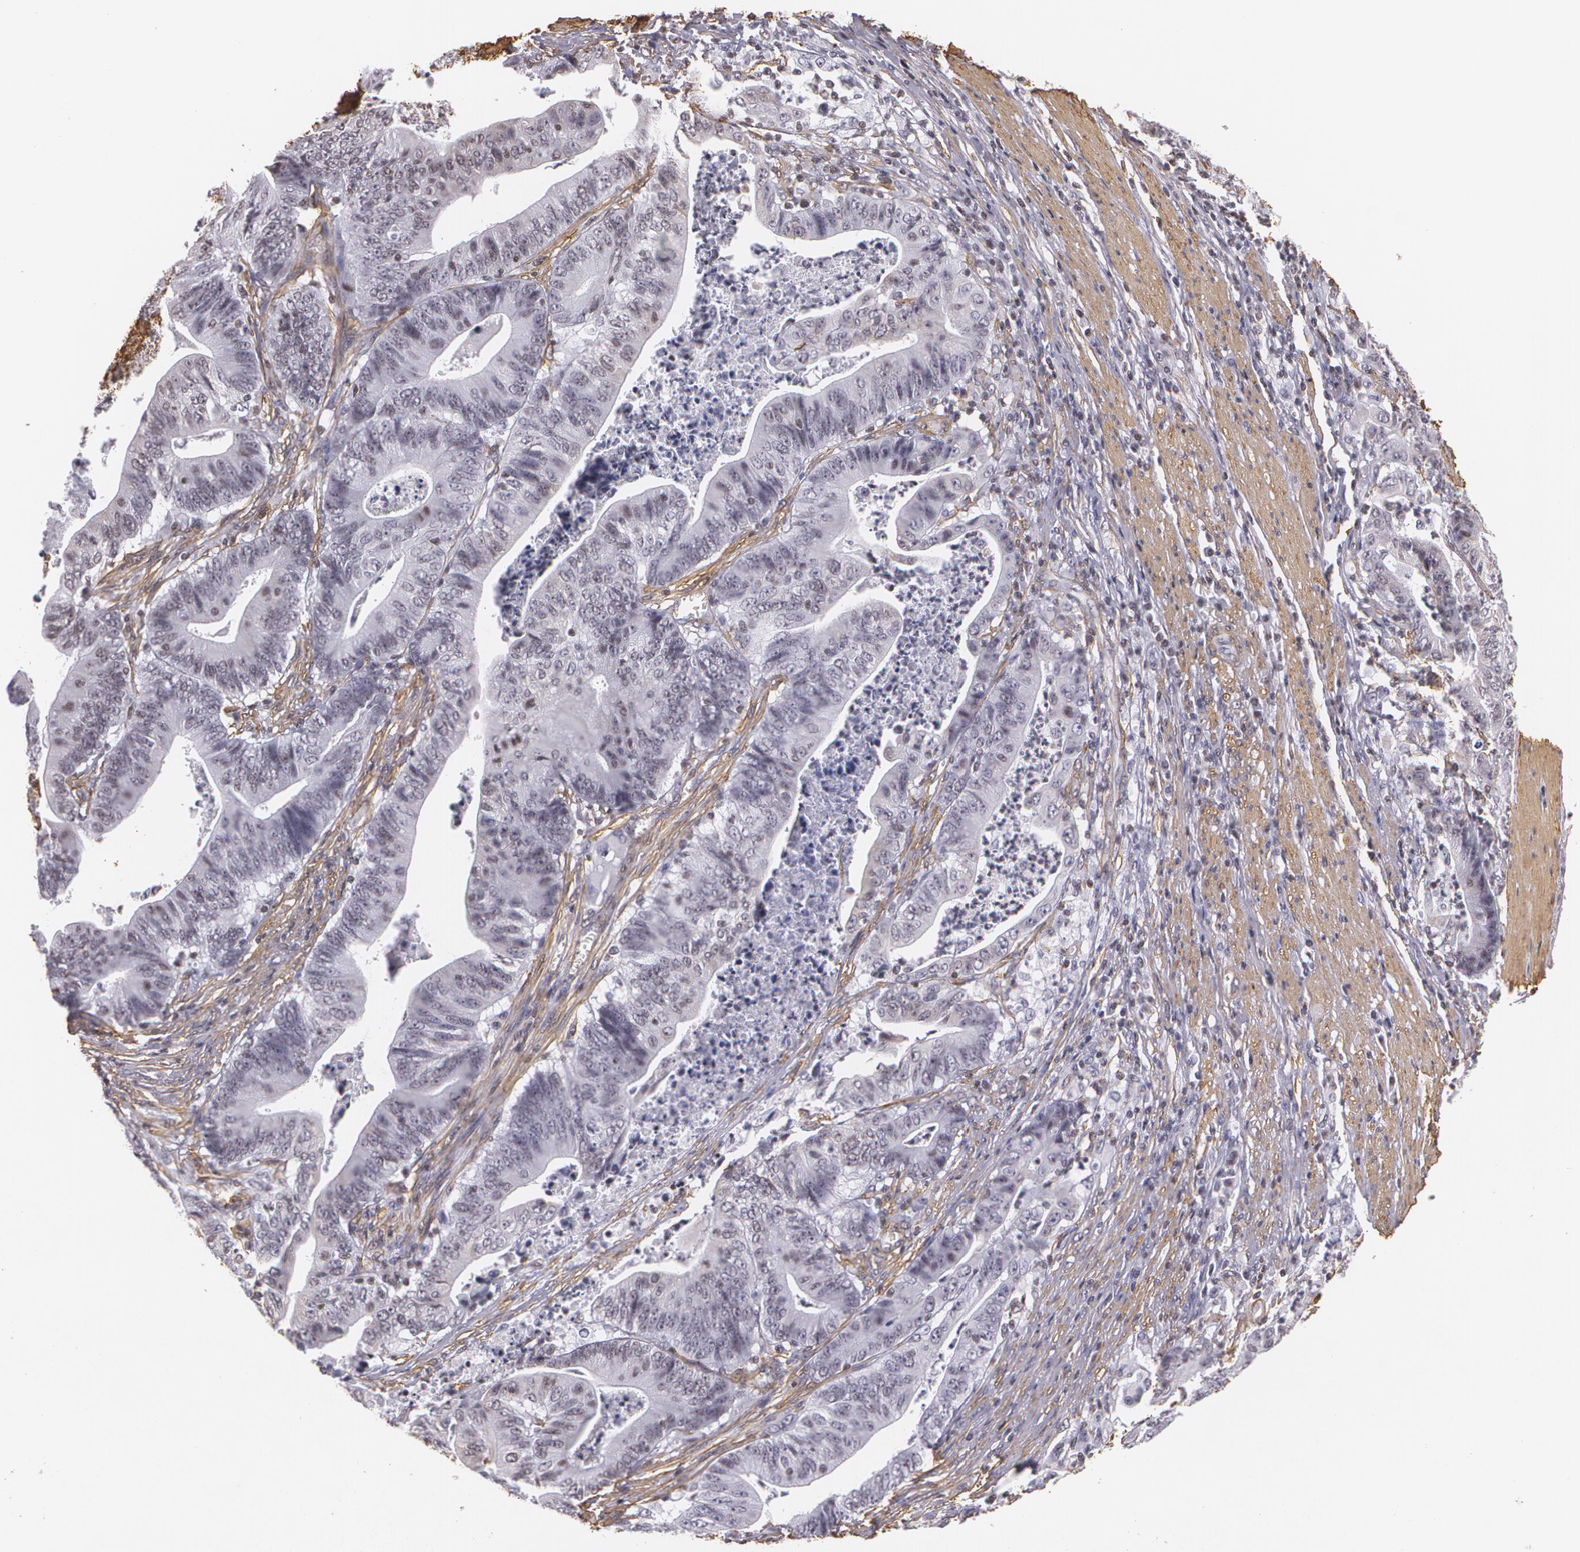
{"staining": {"intensity": "negative", "quantity": "none", "location": "none"}, "tissue": "stomach cancer", "cell_type": "Tumor cells", "image_type": "cancer", "snomed": [{"axis": "morphology", "description": "Adenocarcinoma, NOS"}, {"axis": "topography", "description": "Stomach, lower"}], "caption": "A high-resolution image shows IHC staining of adenocarcinoma (stomach), which reveals no significant positivity in tumor cells.", "gene": "VAMP1", "patient": {"sex": "female", "age": 86}}